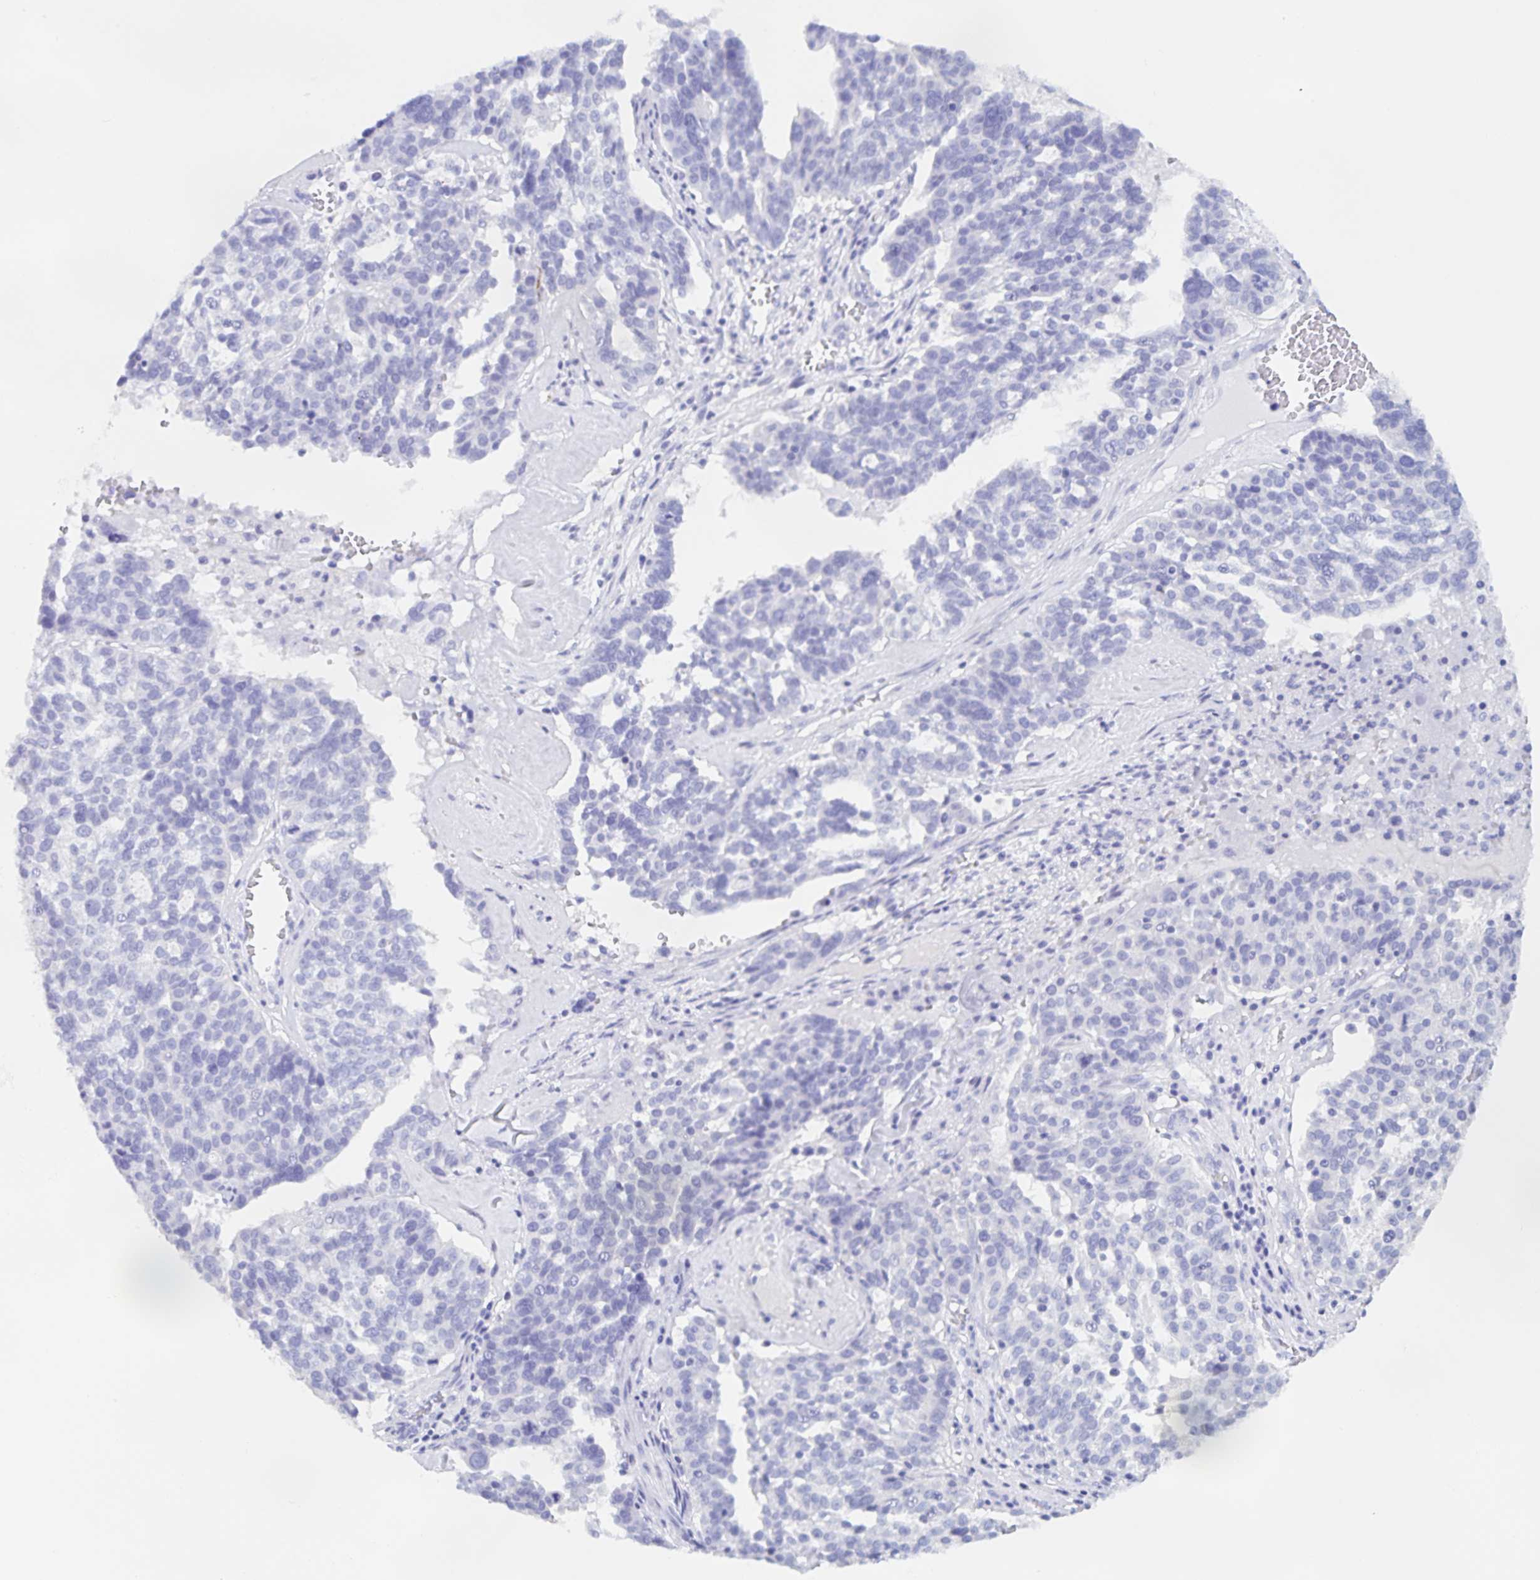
{"staining": {"intensity": "negative", "quantity": "none", "location": "none"}, "tissue": "ovarian cancer", "cell_type": "Tumor cells", "image_type": "cancer", "snomed": [{"axis": "morphology", "description": "Cystadenocarcinoma, serous, NOS"}, {"axis": "topography", "description": "Ovary"}], "caption": "Immunohistochemistry (IHC) photomicrograph of neoplastic tissue: ovarian cancer stained with DAB (3,3'-diaminobenzidine) reveals no significant protein expression in tumor cells.", "gene": "TGIF2LX", "patient": {"sex": "female", "age": 59}}